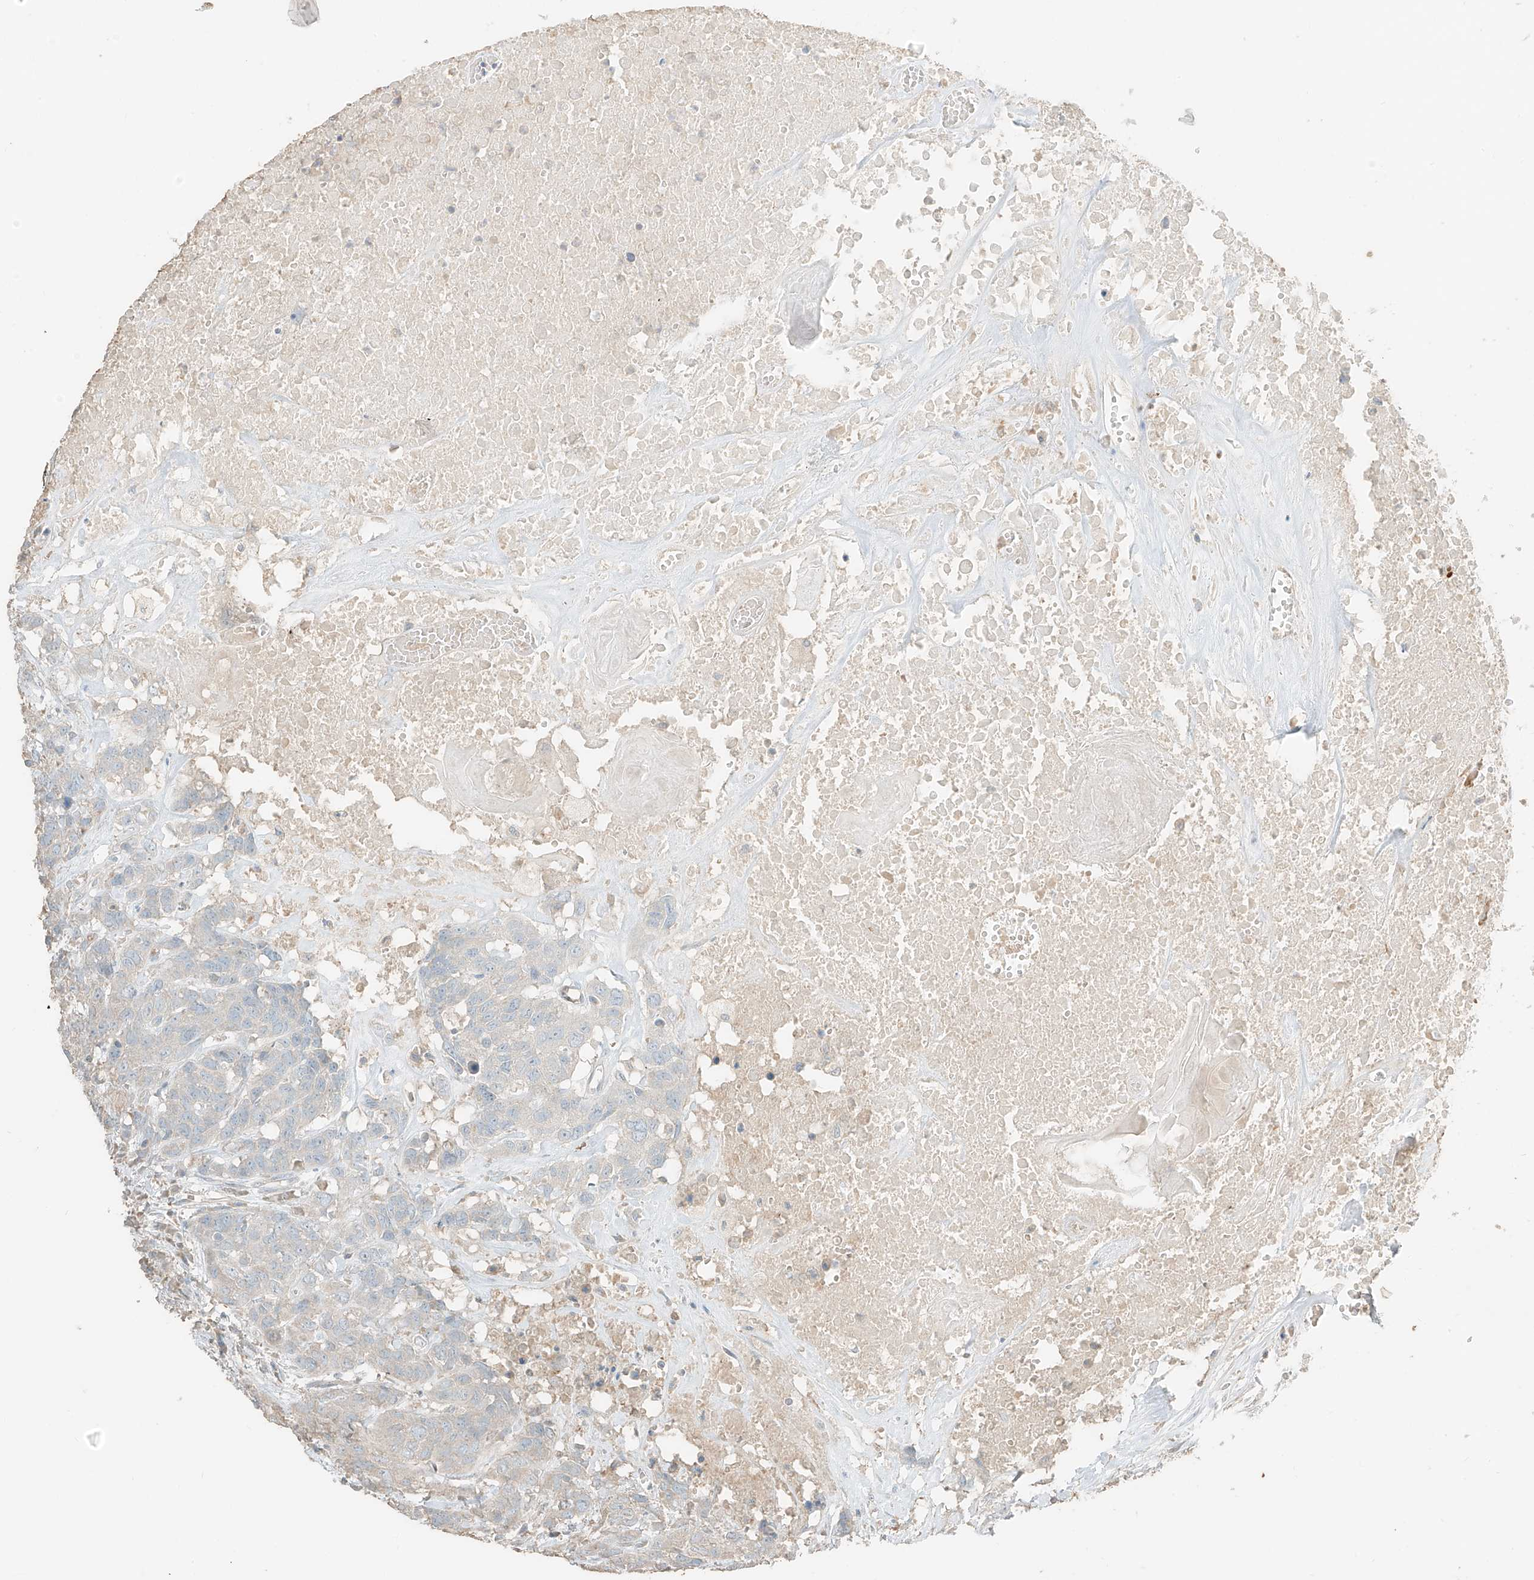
{"staining": {"intensity": "negative", "quantity": "none", "location": "none"}, "tissue": "head and neck cancer", "cell_type": "Tumor cells", "image_type": "cancer", "snomed": [{"axis": "morphology", "description": "Squamous cell carcinoma, NOS"}, {"axis": "topography", "description": "Head-Neck"}], "caption": "An immunohistochemistry histopathology image of squamous cell carcinoma (head and neck) is shown. There is no staining in tumor cells of squamous cell carcinoma (head and neck).", "gene": "RFTN2", "patient": {"sex": "male", "age": 66}}